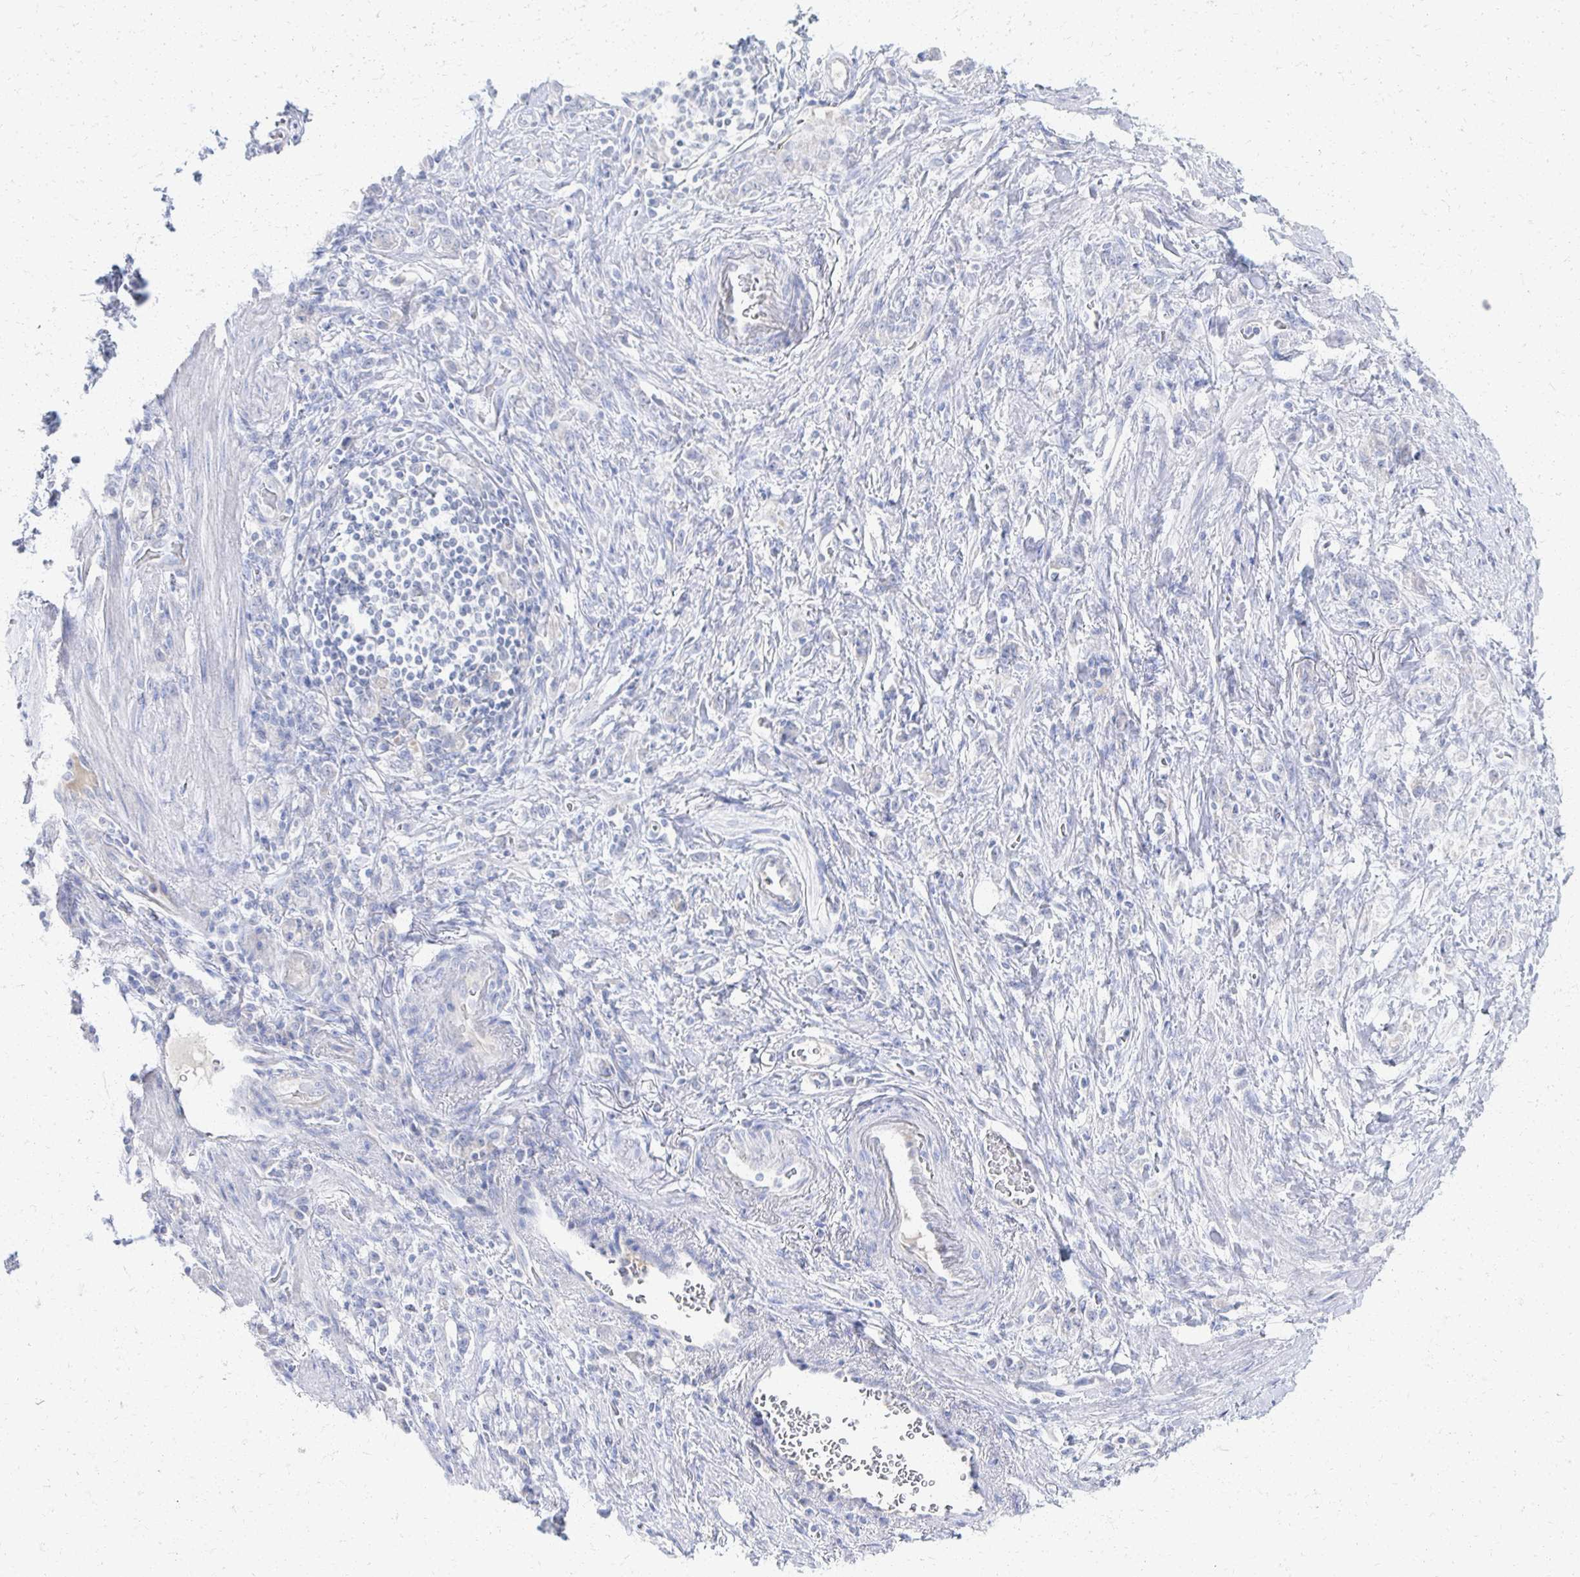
{"staining": {"intensity": "negative", "quantity": "none", "location": "none"}, "tissue": "stomach cancer", "cell_type": "Tumor cells", "image_type": "cancer", "snomed": [{"axis": "morphology", "description": "Adenocarcinoma, NOS"}, {"axis": "topography", "description": "Stomach"}], "caption": "High magnification brightfield microscopy of stomach cancer (adenocarcinoma) stained with DAB (brown) and counterstained with hematoxylin (blue): tumor cells show no significant positivity. The staining was performed using DAB (3,3'-diaminobenzidine) to visualize the protein expression in brown, while the nuclei were stained in blue with hematoxylin (Magnification: 20x).", "gene": "PRR20A", "patient": {"sex": "male", "age": 77}}